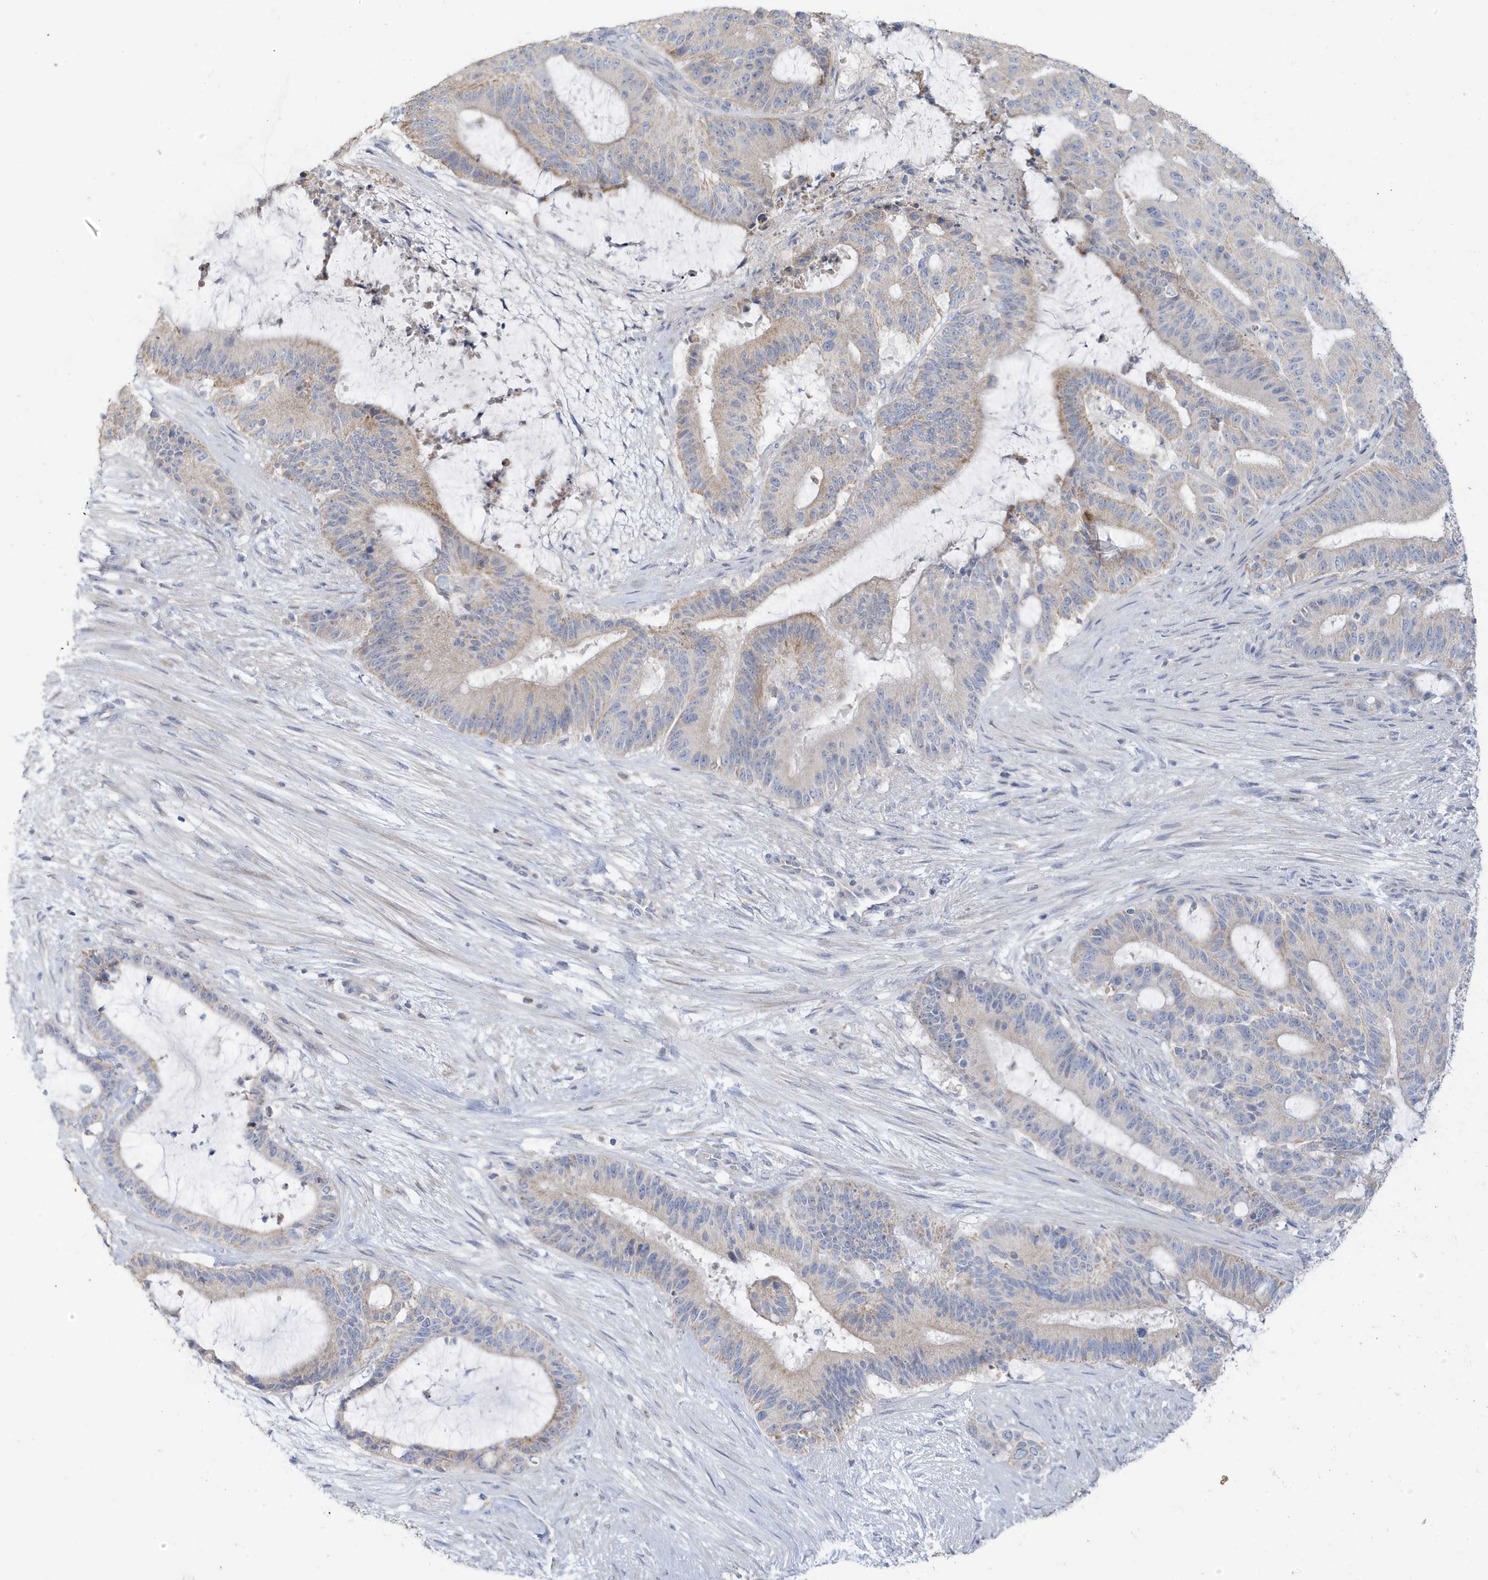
{"staining": {"intensity": "weak", "quantity": "<25%", "location": "cytoplasmic/membranous"}, "tissue": "liver cancer", "cell_type": "Tumor cells", "image_type": "cancer", "snomed": [{"axis": "morphology", "description": "Normal tissue, NOS"}, {"axis": "morphology", "description": "Cholangiocarcinoma"}, {"axis": "topography", "description": "Liver"}, {"axis": "topography", "description": "Peripheral nerve tissue"}], "caption": "This is an immunohistochemistry histopathology image of cholangiocarcinoma (liver). There is no staining in tumor cells.", "gene": "ATP13A5", "patient": {"sex": "female", "age": 73}}